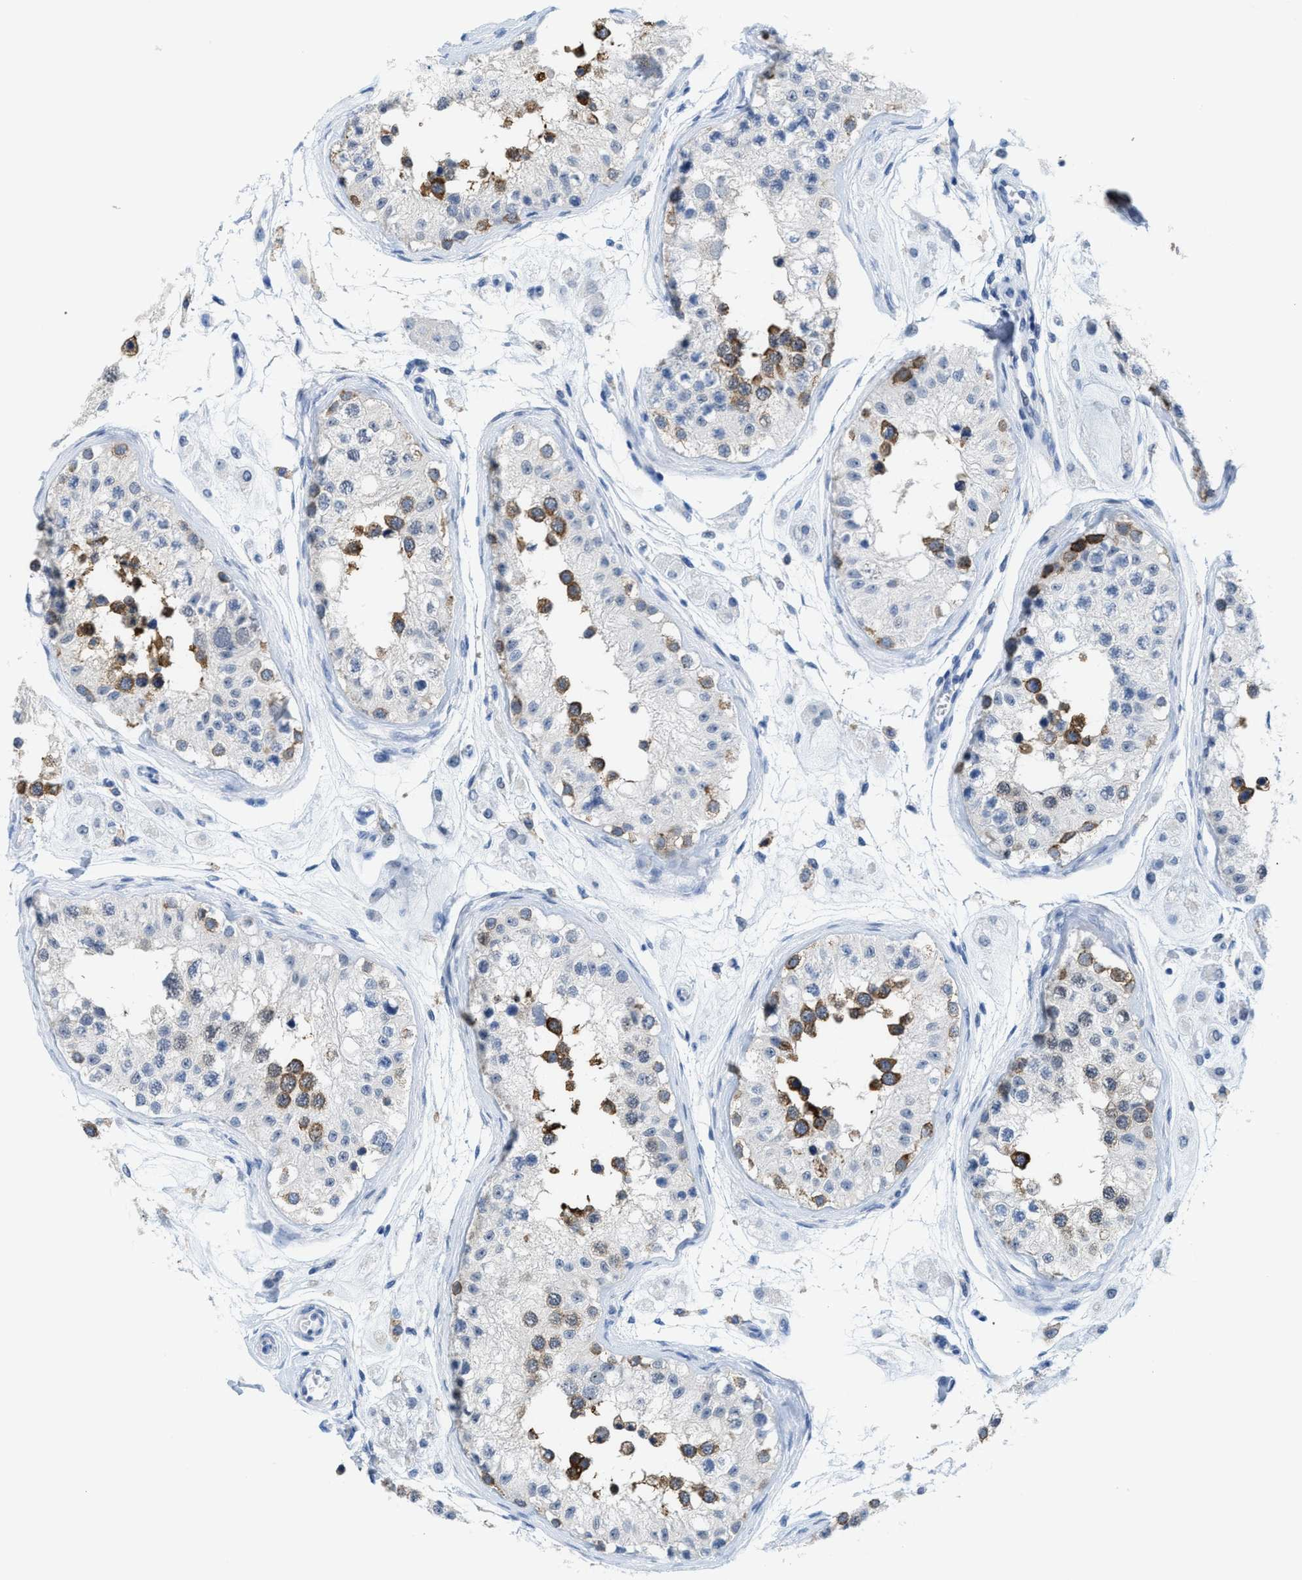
{"staining": {"intensity": "strong", "quantity": "25%-75%", "location": "cytoplasmic/membranous"}, "tissue": "testis", "cell_type": "Cells in seminiferous ducts", "image_type": "normal", "snomed": [{"axis": "morphology", "description": "Normal tissue, NOS"}, {"axis": "morphology", "description": "Adenocarcinoma, metastatic, NOS"}, {"axis": "topography", "description": "Testis"}], "caption": "Human testis stained for a protein (brown) reveals strong cytoplasmic/membranous positive expression in about 25%-75% of cells in seminiferous ducts.", "gene": "KIFC3", "patient": {"sex": "male", "age": 26}}